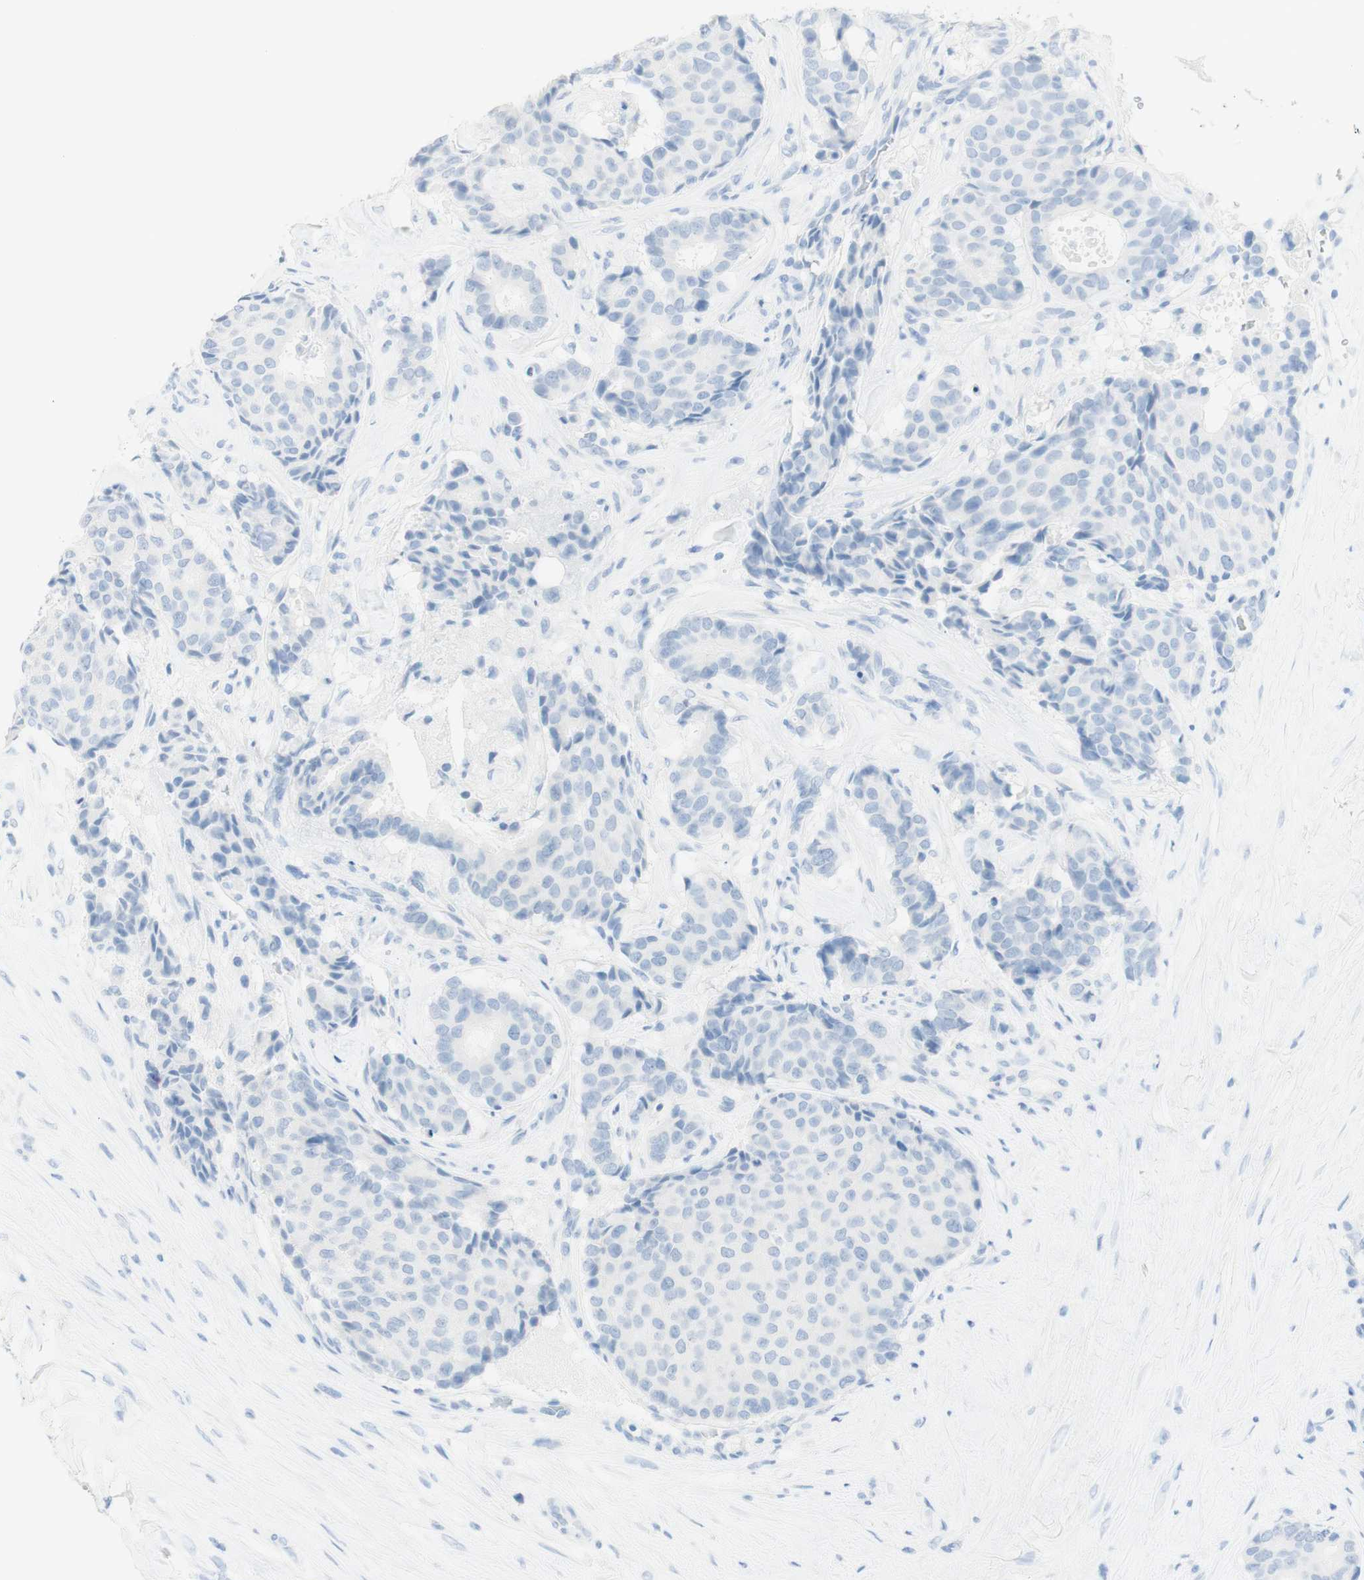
{"staining": {"intensity": "negative", "quantity": "none", "location": "none"}, "tissue": "breast cancer", "cell_type": "Tumor cells", "image_type": "cancer", "snomed": [{"axis": "morphology", "description": "Duct carcinoma"}, {"axis": "topography", "description": "Breast"}], "caption": "Protein analysis of breast infiltrating ductal carcinoma exhibits no significant positivity in tumor cells. (Stains: DAB (3,3'-diaminobenzidine) IHC with hematoxylin counter stain, Microscopy: brightfield microscopy at high magnification).", "gene": "TPO", "patient": {"sex": "female", "age": 75}}